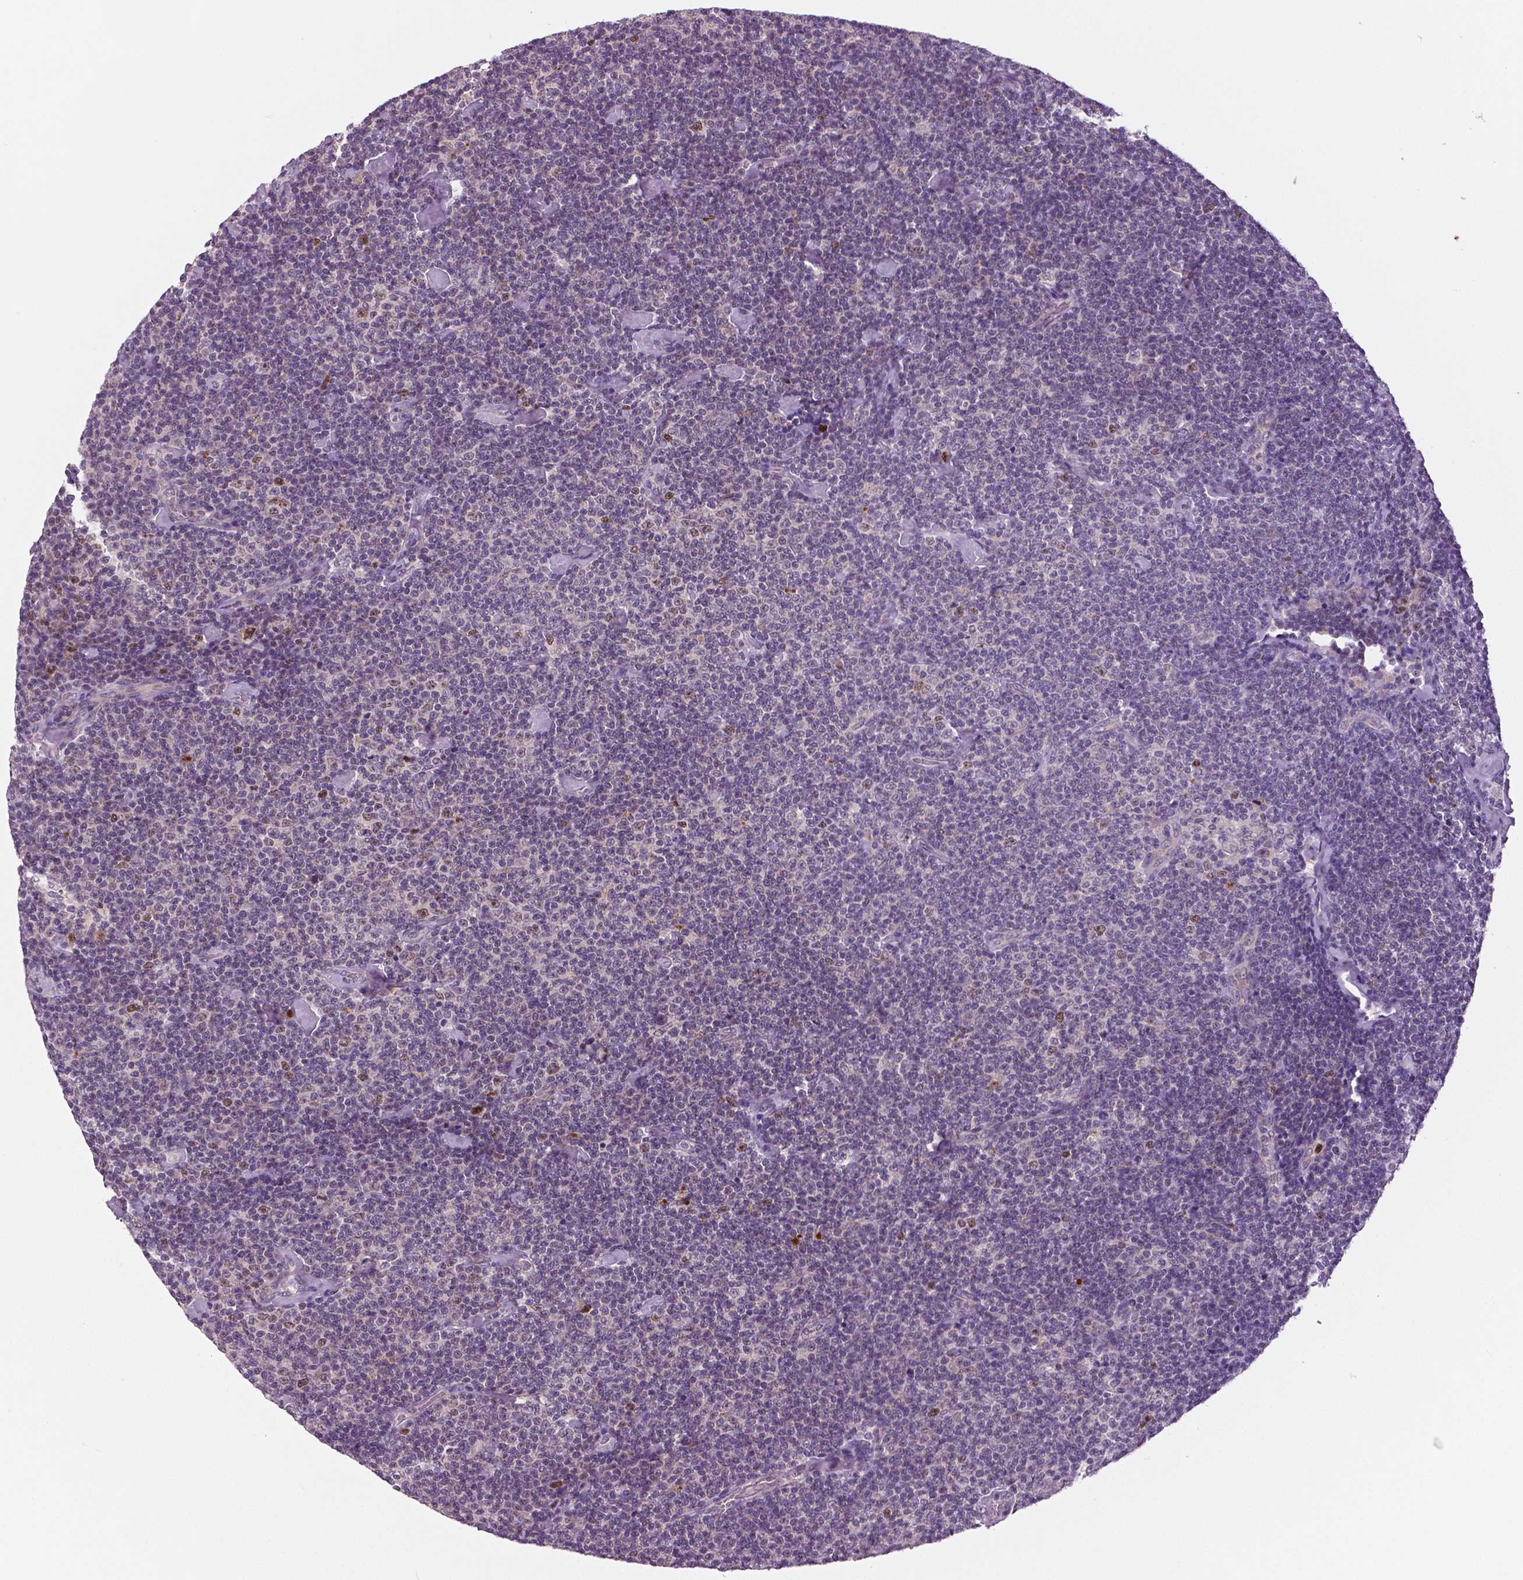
{"staining": {"intensity": "moderate", "quantity": "<25%", "location": "nuclear"}, "tissue": "lymphoma", "cell_type": "Tumor cells", "image_type": "cancer", "snomed": [{"axis": "morphology", "description": "Malignant lymphoma, non-Hodgkin's type, Low grade"}, {"axis": "topography", "description": "Lymph node"}], "caption": "DAB immunohistochemical staining of lymphoma exhibits moderate nuclear protein expression in about <25% of tumor cells.", "gene": "MKI67", "patient": {"sex": "male", "age": 81}}